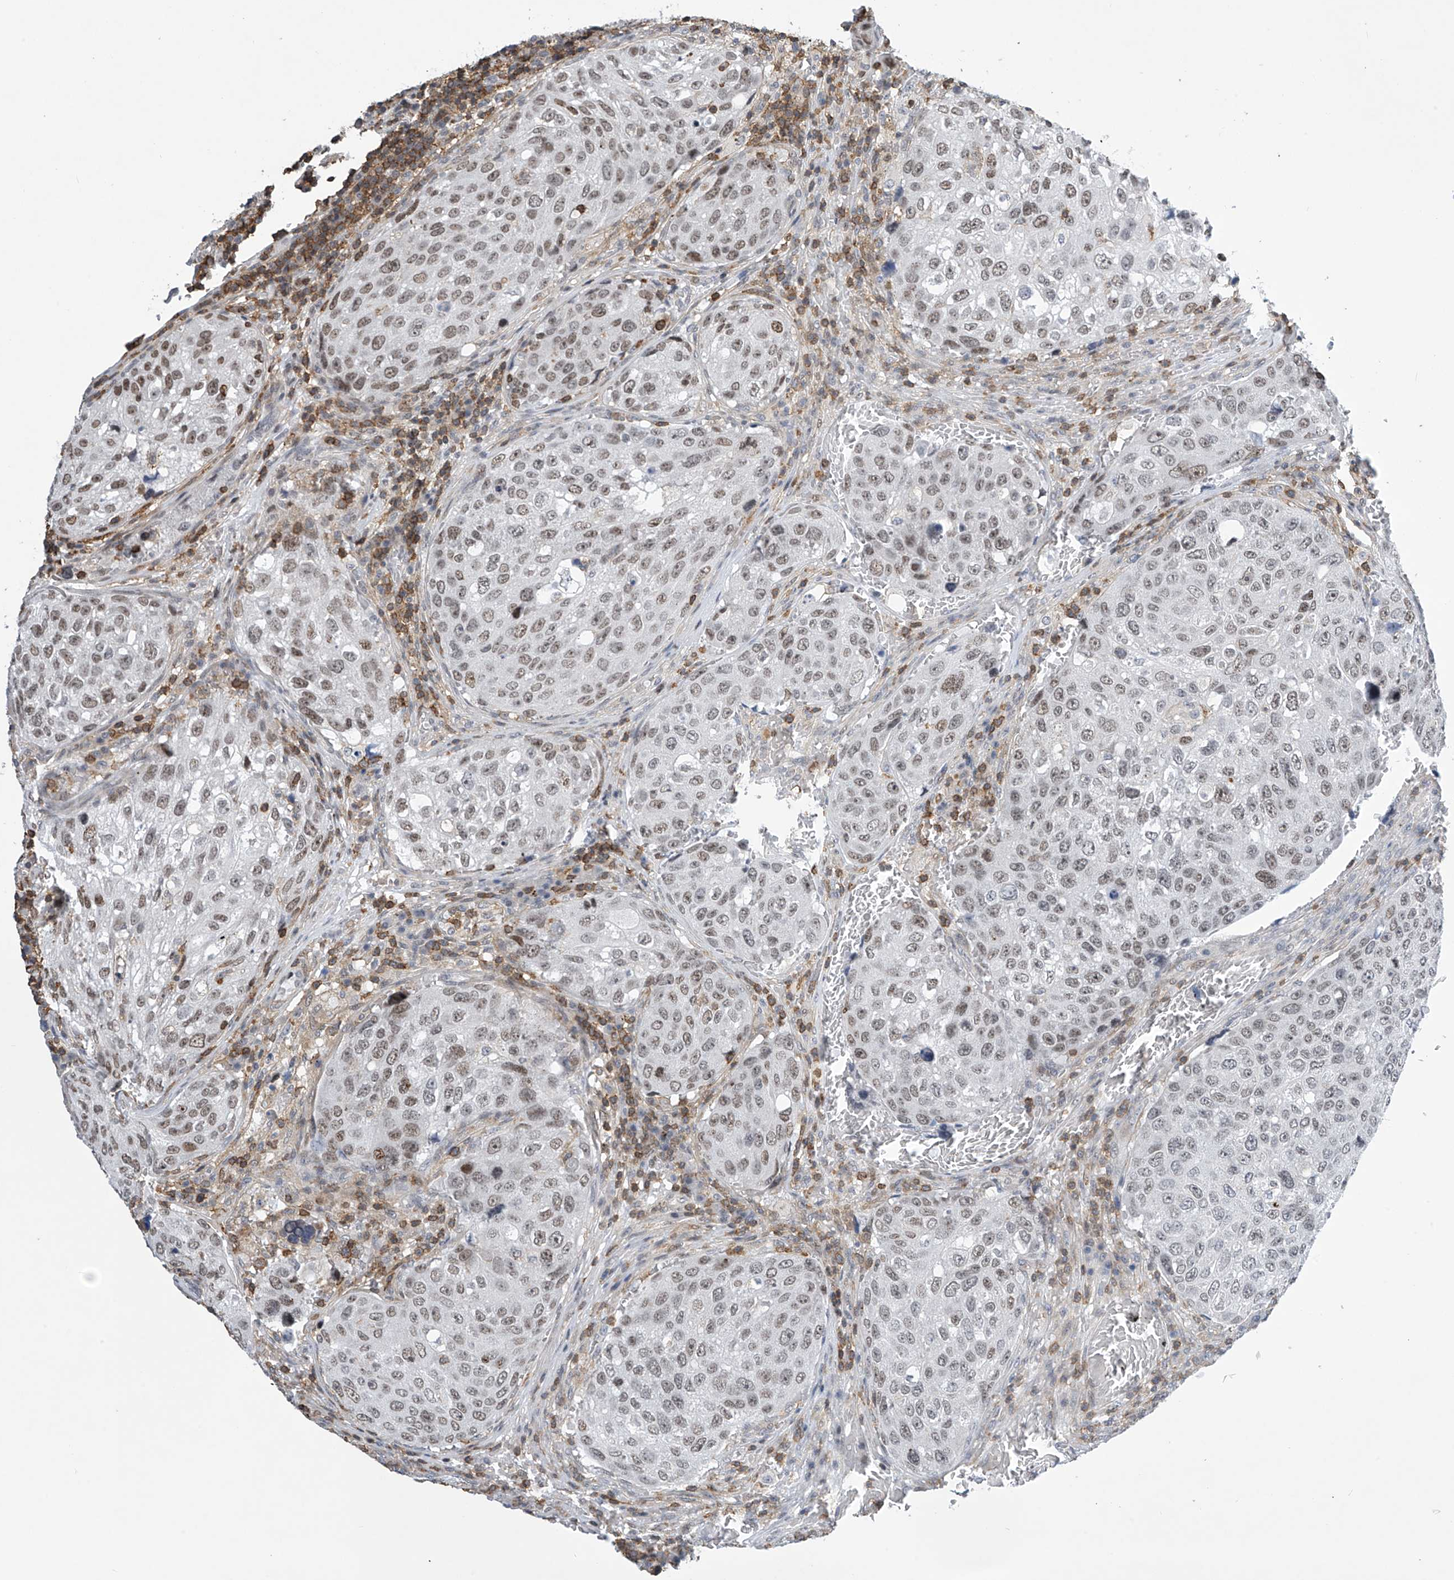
{"staining": {"intensity": "weak", "quantity": "25%-75%", "location": "nuclear"}, "tissue": "urothelial cancer", "cell_type": "Tumor cells", "image_type": "cancer", "snomed": [{"axis": "morphology", "description": "Urothelial carcinoma, High grade"}, {"axis": "topography", "description": "Lymph node"}, {"axis": "topography", "description": "Urinary bladder"}], "caption": "This is a histology image of immunohistochemistry (IHC) staining of urothelial cancer, which shows weak staining in the nuclear of tumor cells.", "gene": "MSL3", "patient": {"sex": "male", "age": 51}}